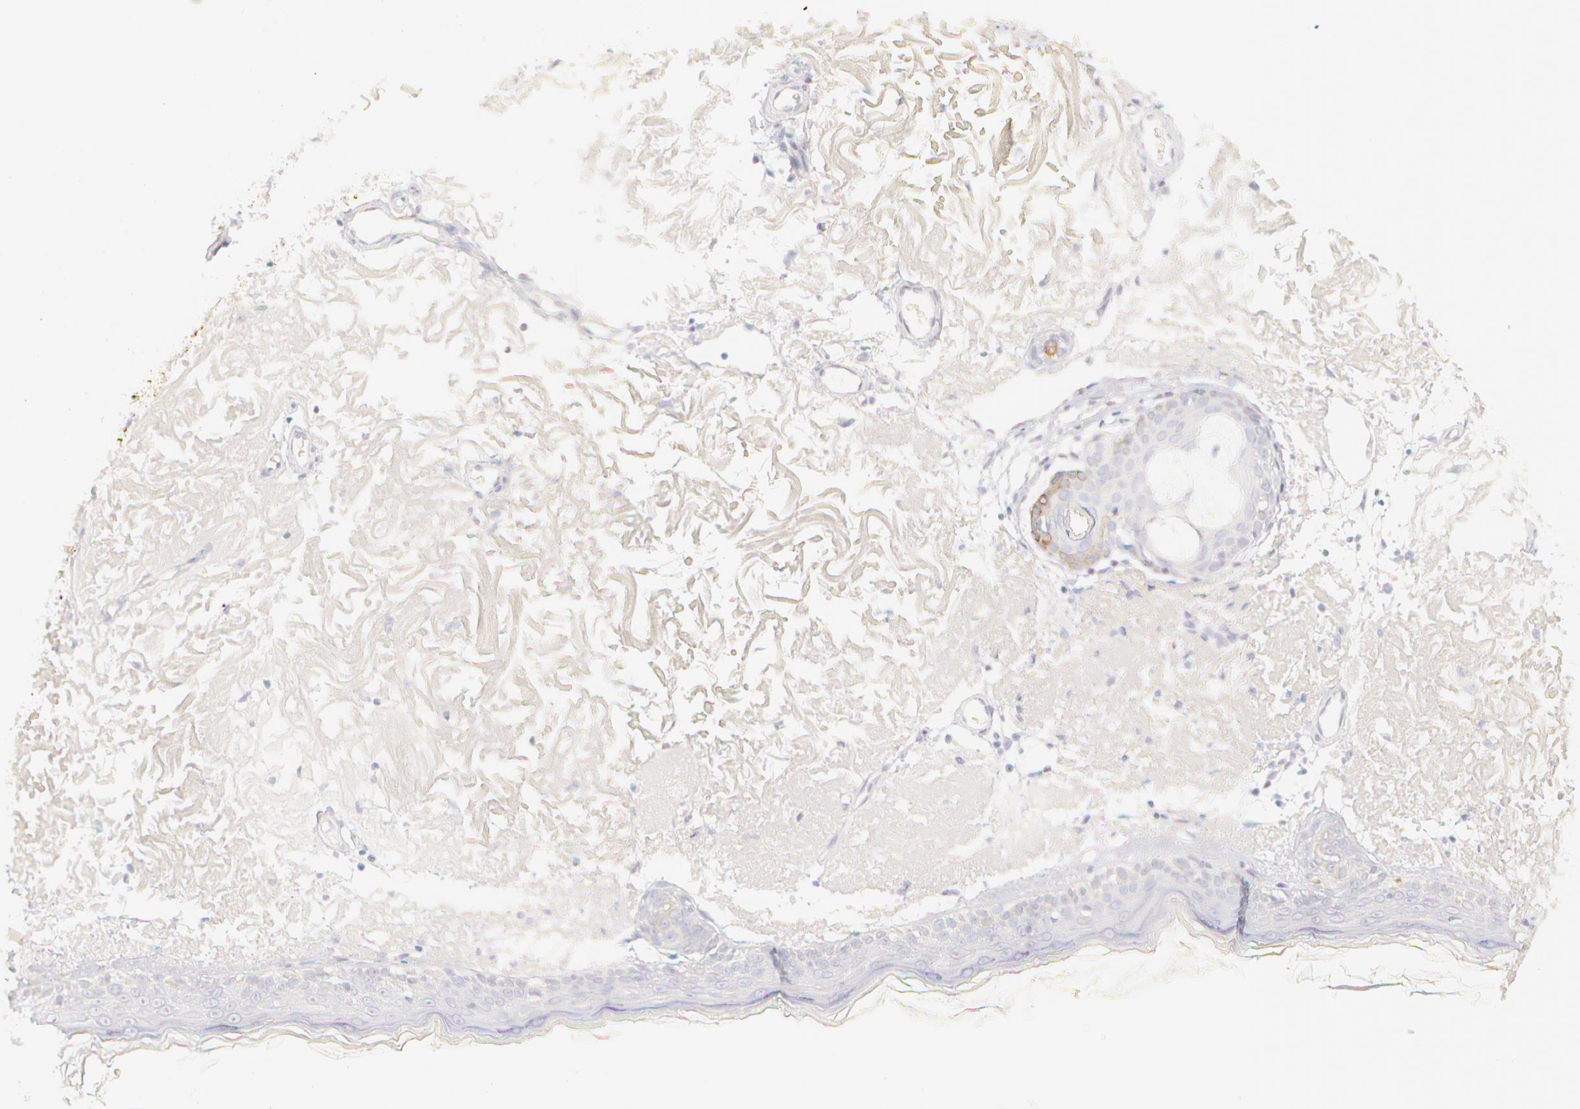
{"staining": {"intensity": "negative", "quantity": "none", "location": "none"}, "tissue": "skin", "cell_type": "Fibroblasts", "image_type": "normal", "snomed": [{"axis": "morphology", "description": "Normal tissue, NOS"}, {"axis": "topography", "description": "Skin"}], "caption": "The histopathology image demonstrates no staining of fibroblasts in normal skin. The staining is performed using DAB (3,3'-diaminobenzidine) brown chromogen with nuclei counter-stained in using hematoxylin.", "gene": "KRT8", "patient": {"sex": "female", "age": 90}}